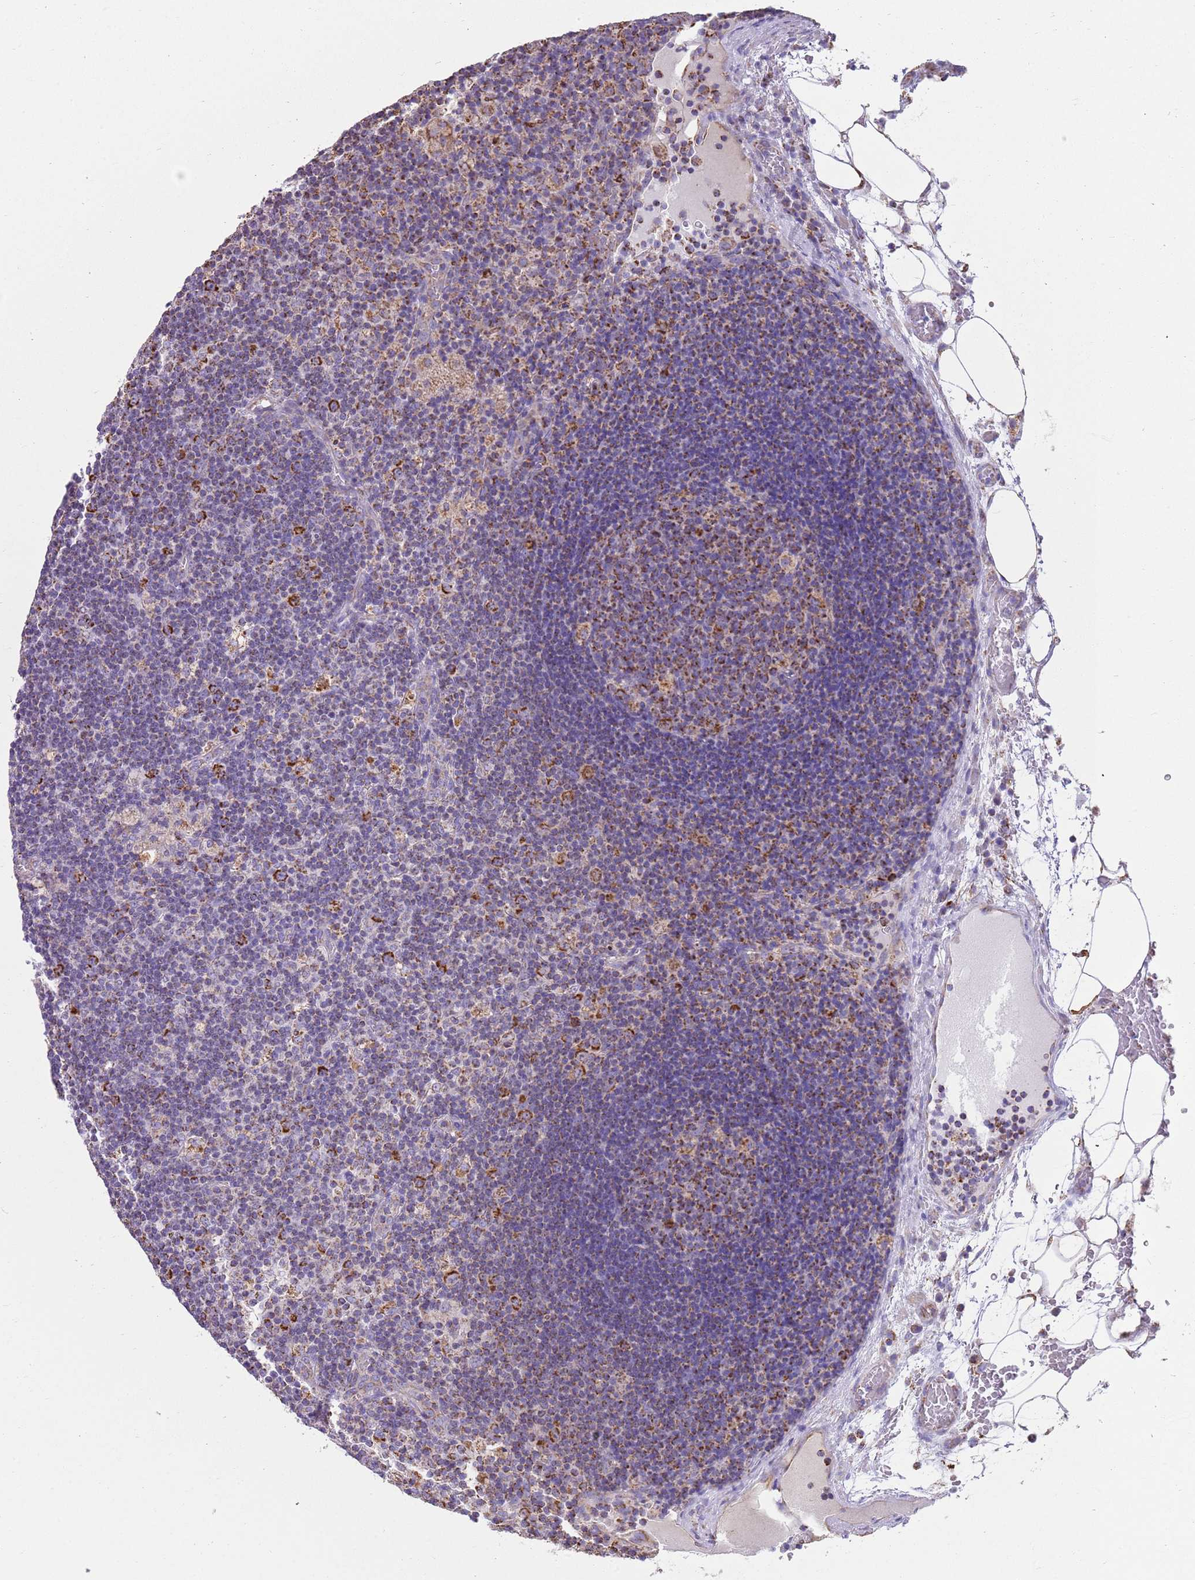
{"staining": {"intensity": "strong", "quantity": "25%-75%", "location": "cytoplasmic/membranous"}, "tissue": "lymph node", "cell_type": "Germinal center cells", "image_type": "normal", "snomed": [{"axis": "morphology", "description": "Normal tissue, NOS"}, {"axis": "topography", "description": "Lymph node"}], "caption": "Immunohistochemistry of normal lymph node displays high levels of strong cytoplasmic/membranous expression in approximately 25%-75% of germinal center cells. (IHC, brightfield microscopy, high magnification).", "gene": "TTLL1", "patient": {"sex": "male", "age": 58}}